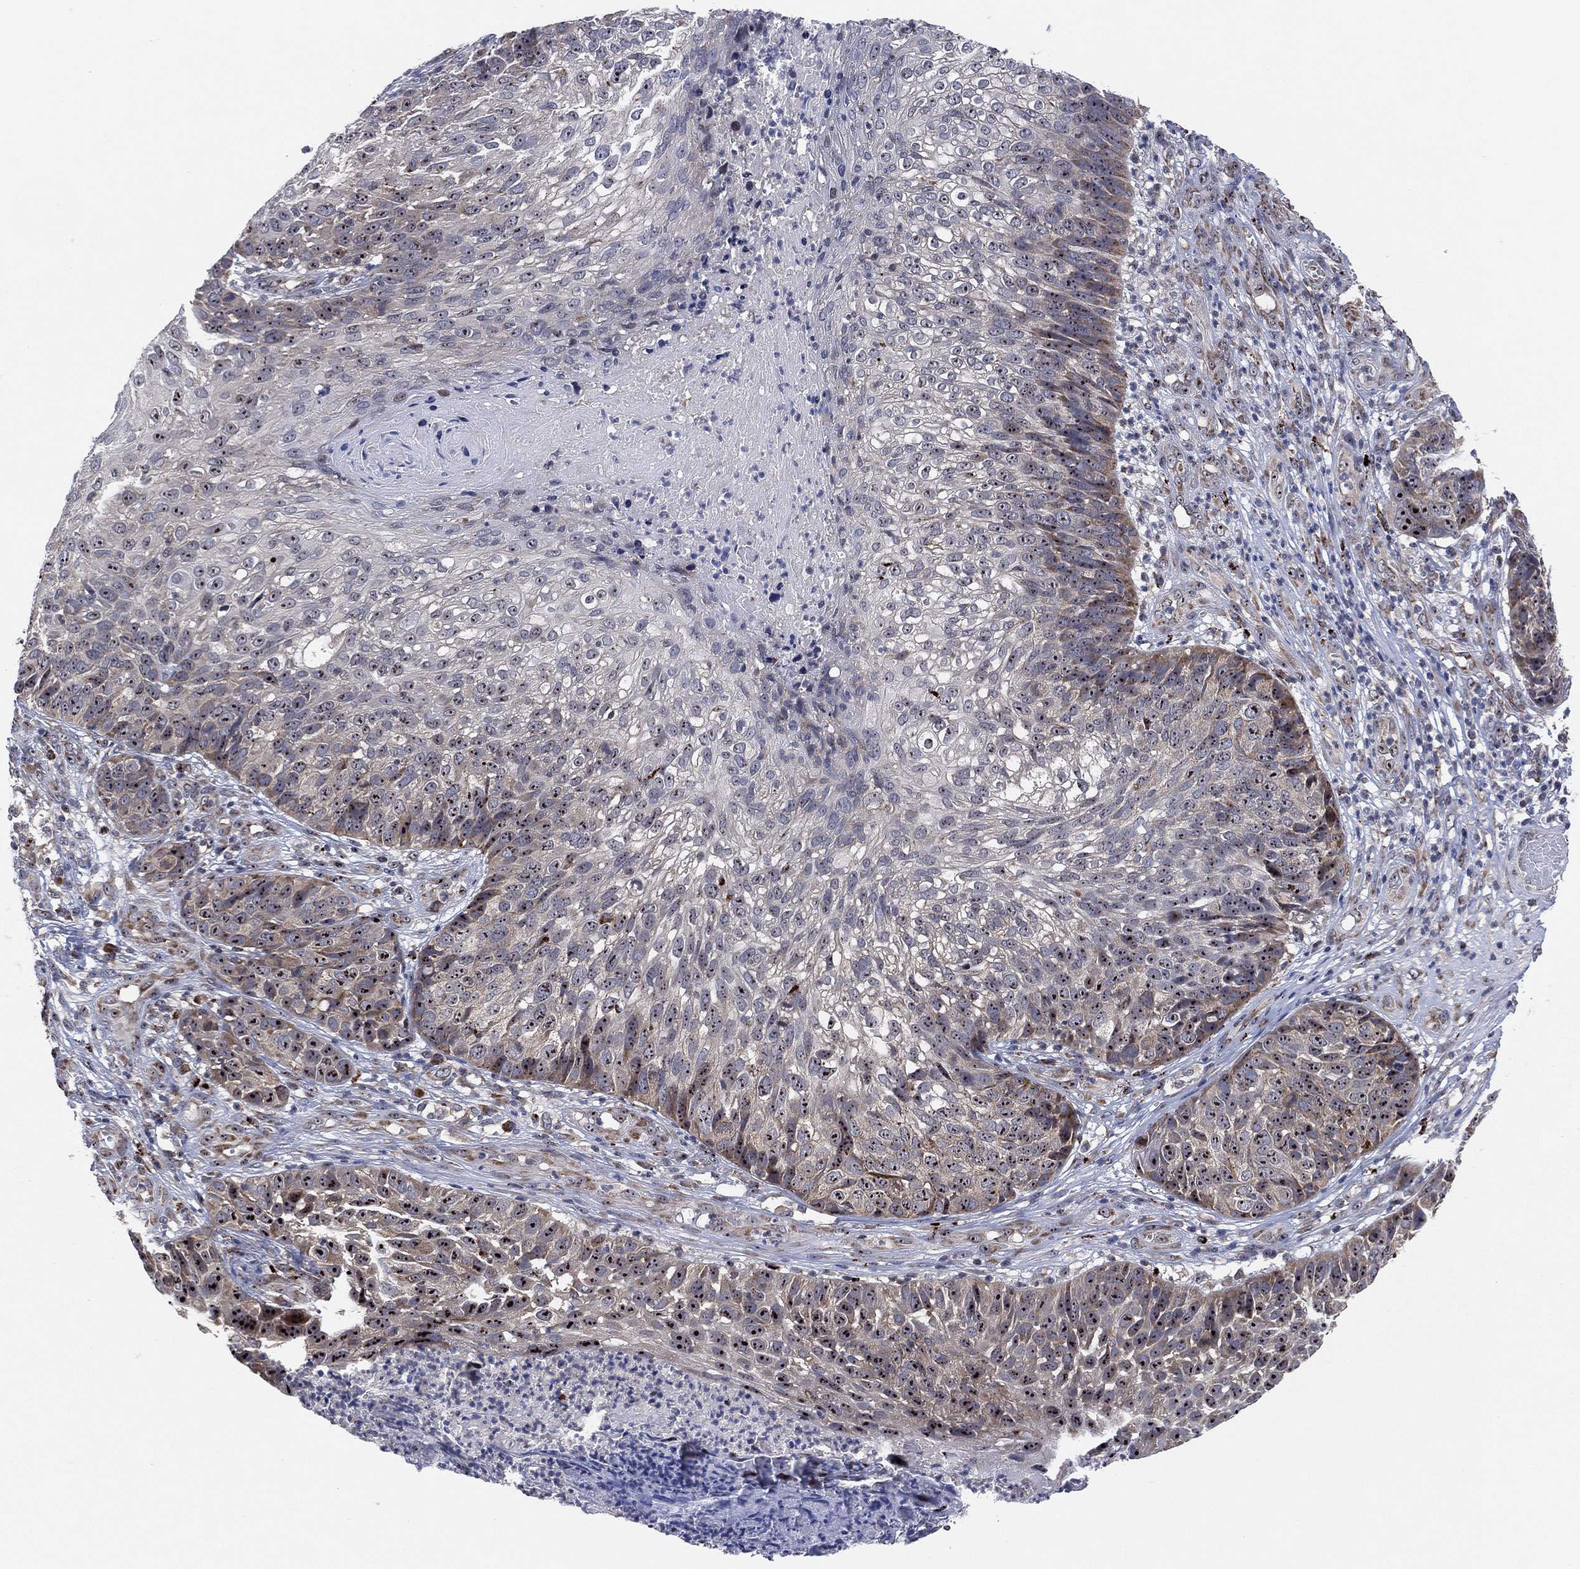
{"staining": {"intensity": "moderate", "quantity": "<25%", "location": "cytoplasmic/membranous,nuclear"}, "tissue": "skin cancer", "cell_type": "Tumor cells", "image_type": "cancer", "snomed": [{"axis": "morphology", "description": "Squamous cell carcinoma, NOS"}, {"axis": "topography", "description": "Skin"}], "caption": "Skin squamous cell carcinoma stained with a protein marker shows moderate staining in tumor cells.", "gene": "FAM104A", "patient": {"sex": "male", "age": 92}}